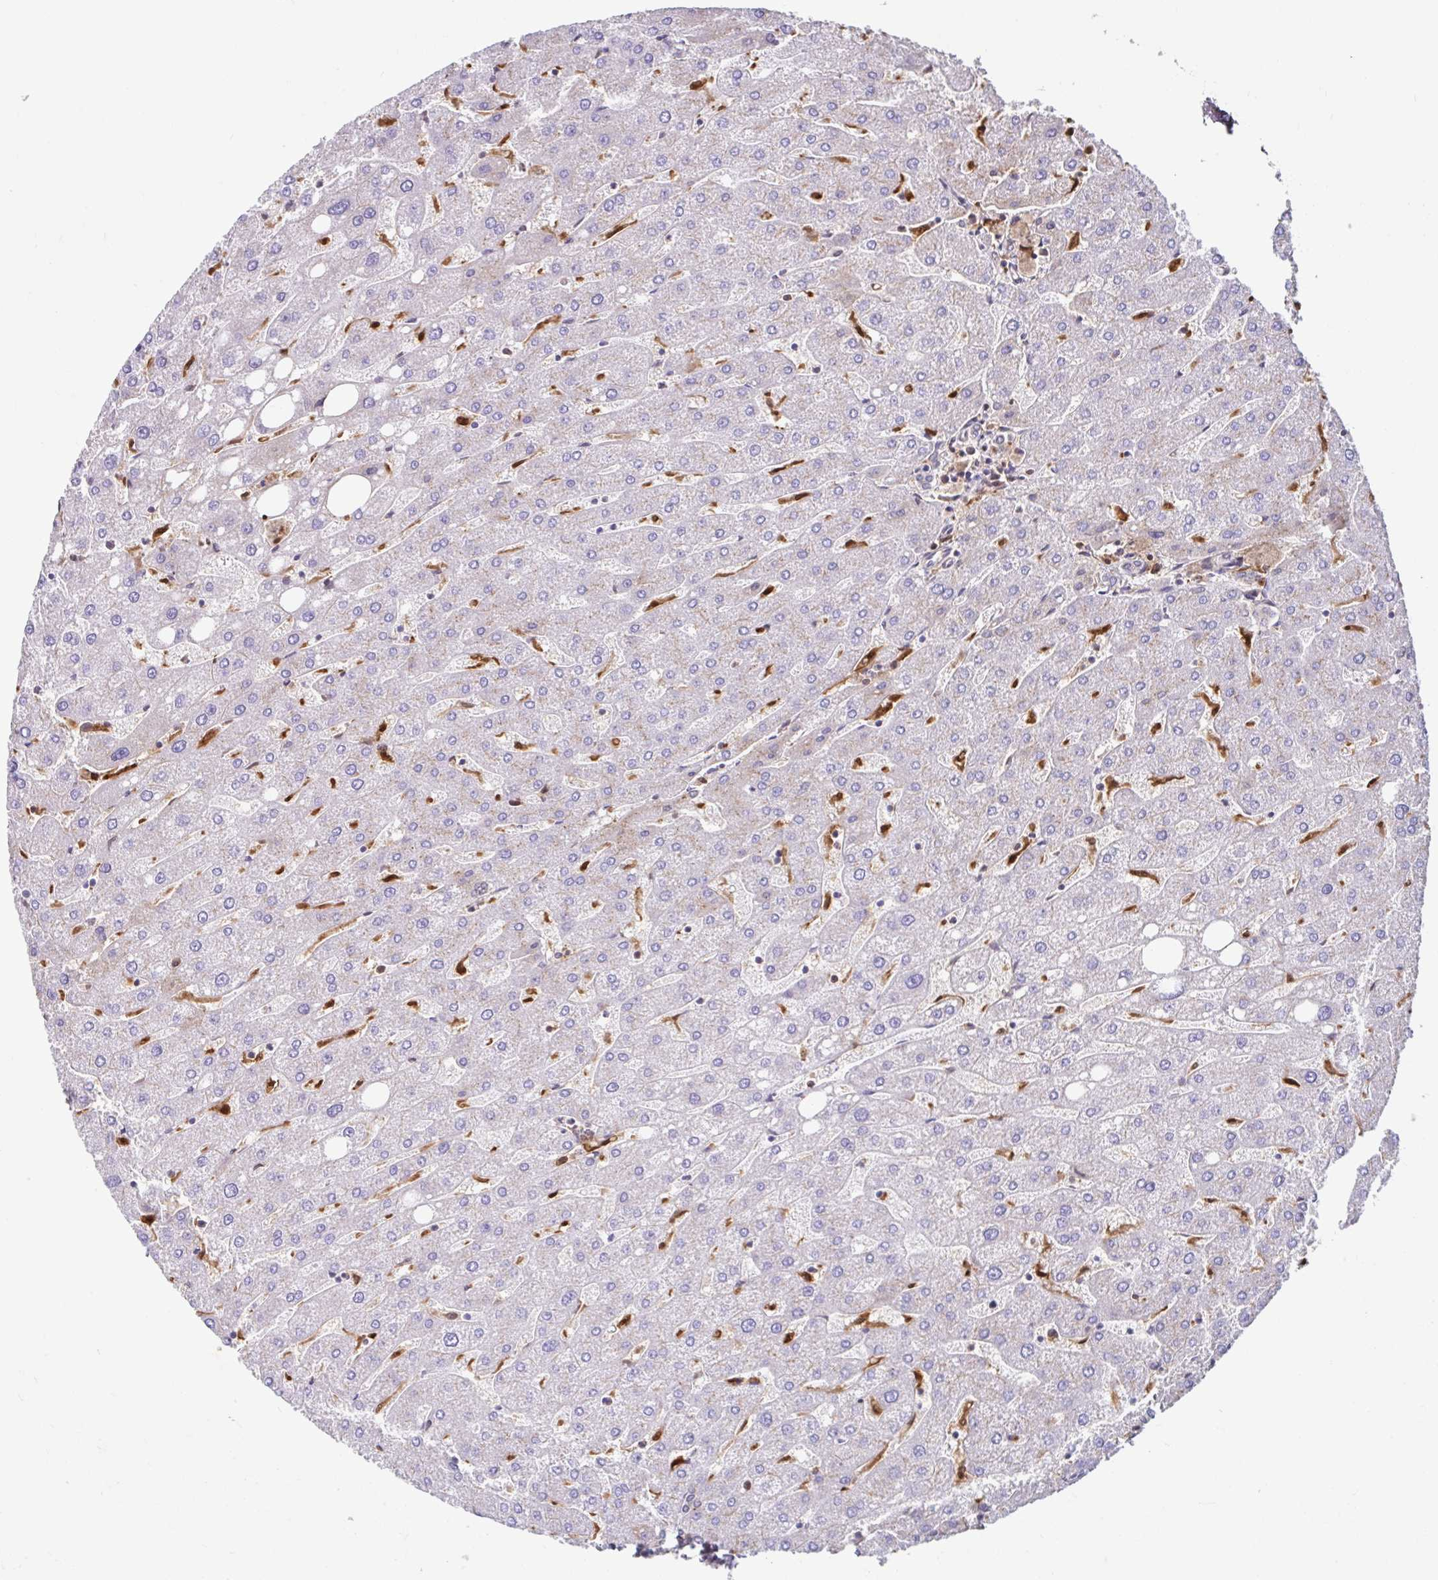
{"staining": {"intensity": "negative", "quantity": "none", "location": "none"}, "tissue": "liver", "cell_type": "Cholangiocytes", "image_type": "normal", "snomed": [{"axis": "morphology", "description": "Normal tissue, NOS"}, {"axis": "topography", "description": "Liver"}], "caption": "Immunohistochemical staining of benign liver exhibits no significant positivity in cholangiocytes.", "gene": "BLVRA", "patient": {"sex": "male", "age": 67}}